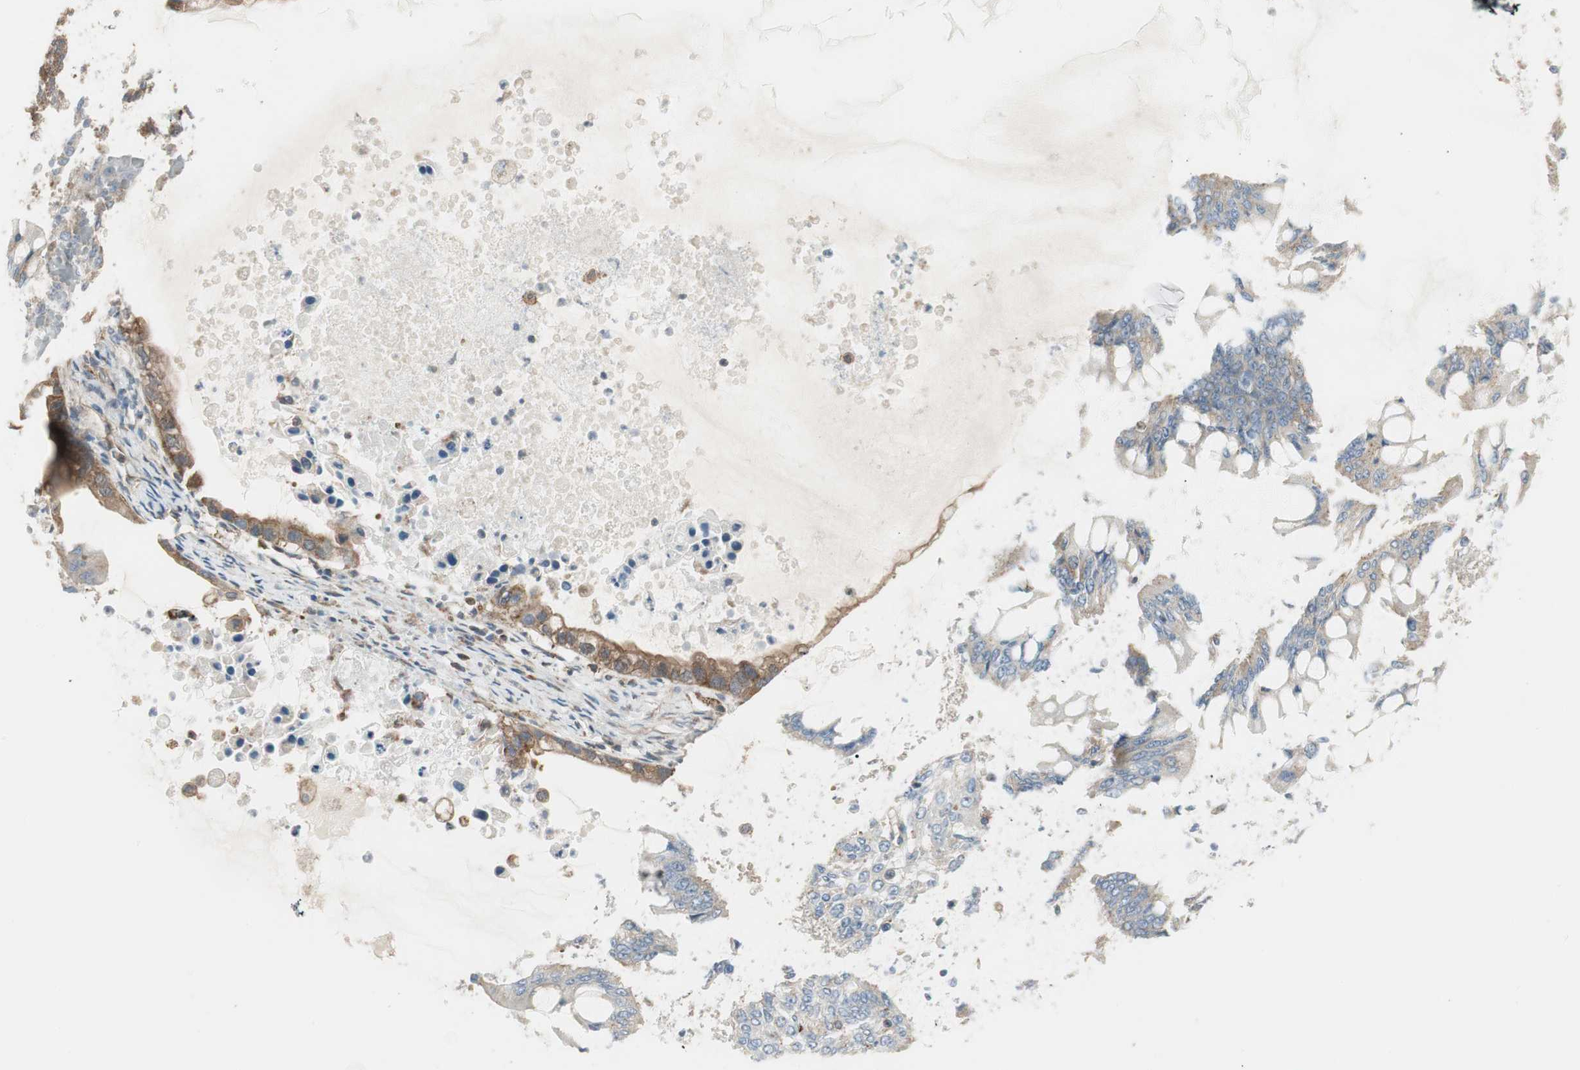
{"staining": {"intensity": "moderate", "quantity": ">75%", "location": "cytoplasmic/membranous"}, "tissue": "ovarian cancer", "cell_type": "Tumor cells", "image_type": "cancer", "snomed": [{"axis": "morphology", "description": "Cystadenocarcinoma, mucinous, NOS"}, {"axis": "topography", "description": "Ovary"}], "caption": "Protein expression analysis of ovarian cancer (mucinous cystadenocarcinoma) displays moderate cytoplasmic/membranous staining in about >75% of tumor cells. (Stains: DAB in brown, nuclei in blue, Microscopy: brightfield microscopy at high magnification).", "gene": "AGFG1", "patient": {"sex": "female", "age": 80}}